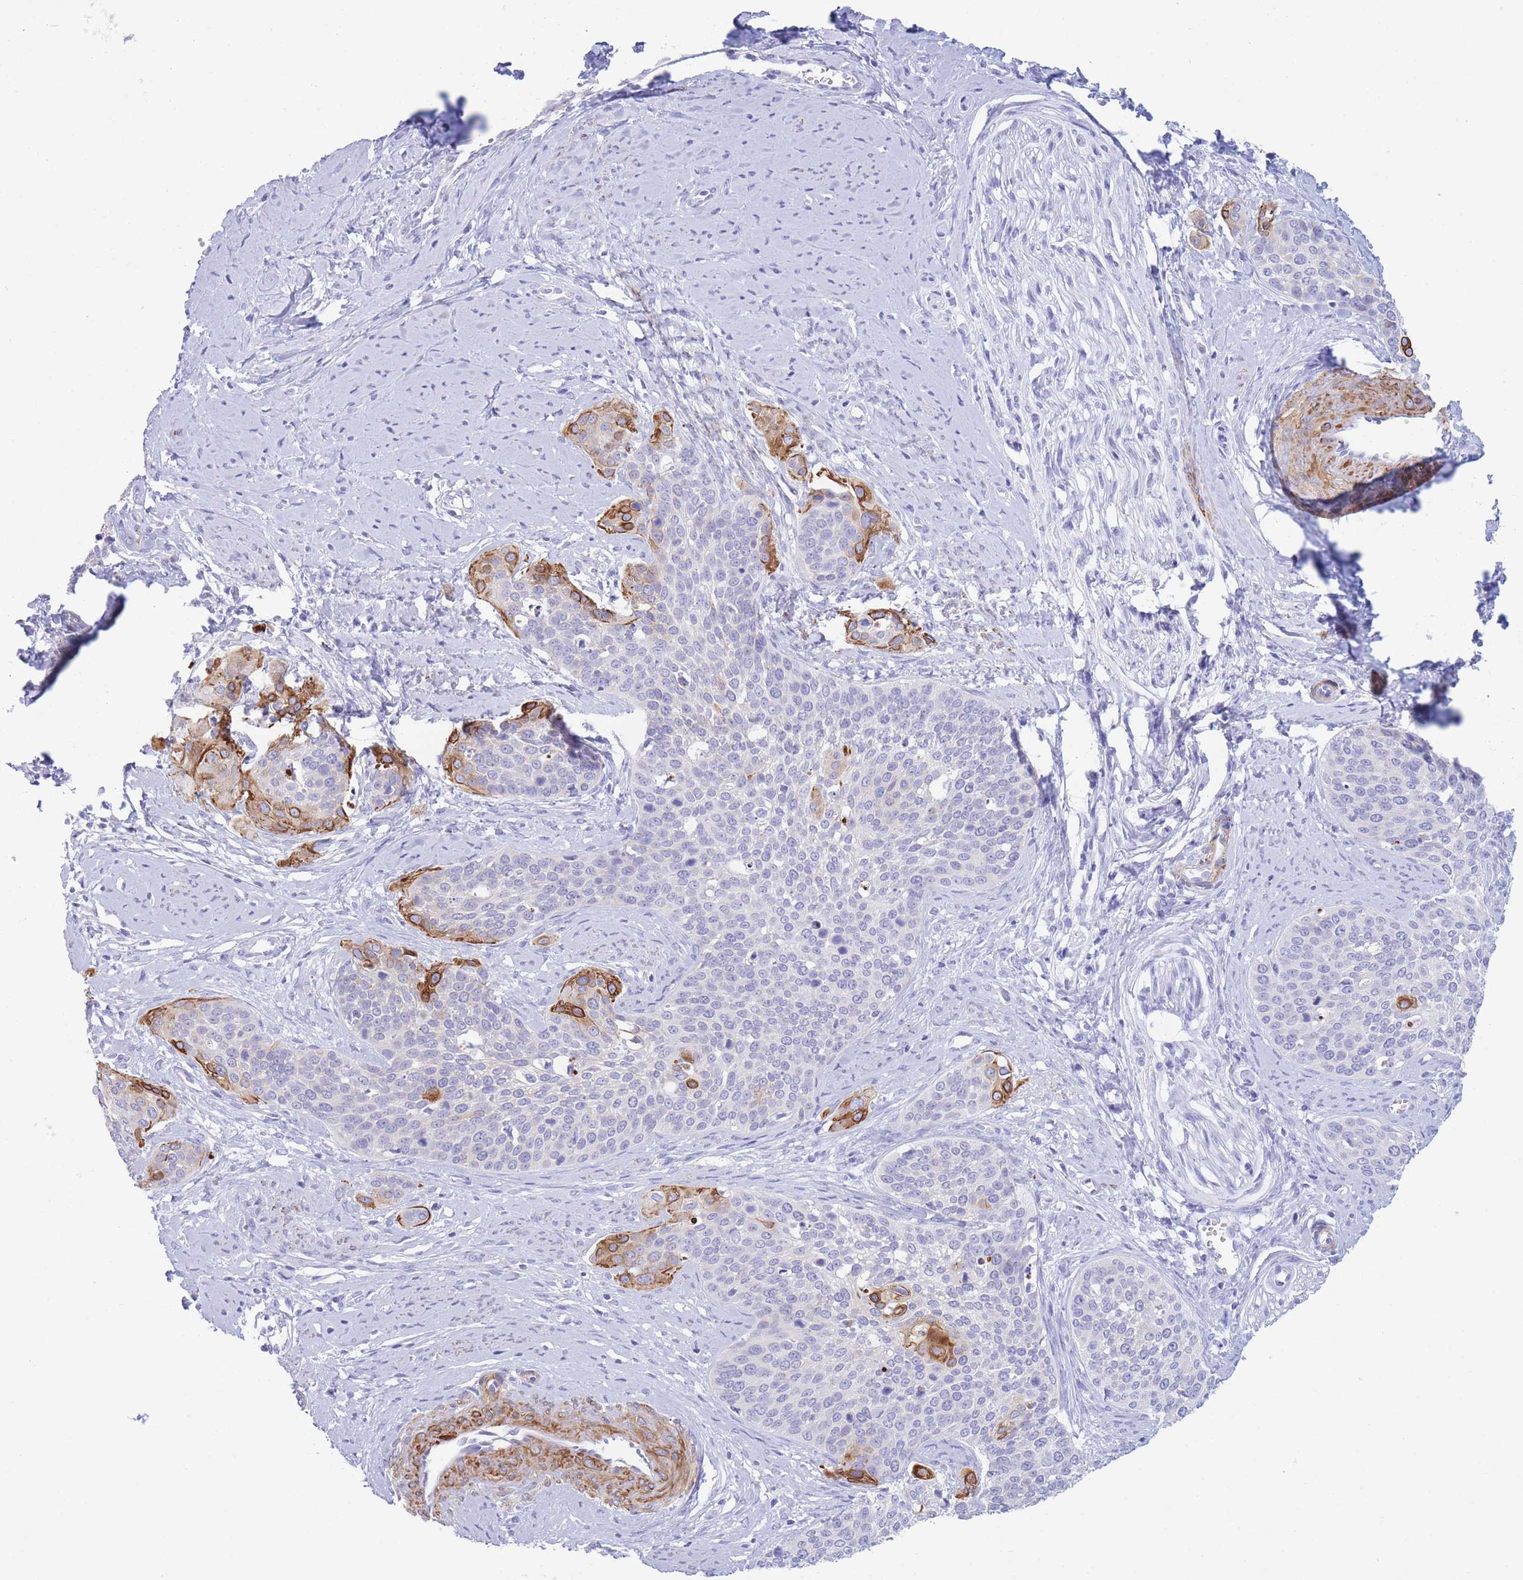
{"staining": {"intensity": "moderate", "quantity": "<25%", "location": "cytoplasmic/membranous"}, "tissue": "cervical cancer", "cell_type": "Tumor cells", "image_type": "cancer", "snomed": [{"axis": "morphology", "description": "Squamous cell carcinoma, NOS"}, {"axis": "topography", "description": "Cervix"}], "caption": "Immunohistochemistry (IHC) image of neoplastic tissue: human squamous cell carcinoma (cervical) stained using immunohistochemistry exhibits low levels of moderate protein expression localized specifically in the cytoplasmic/membranous of tumor cells, appearing as a cytoplasmic/membranous brown color.", "gene": "VWA8", "patient": {"sex": "female", "age": 44}}